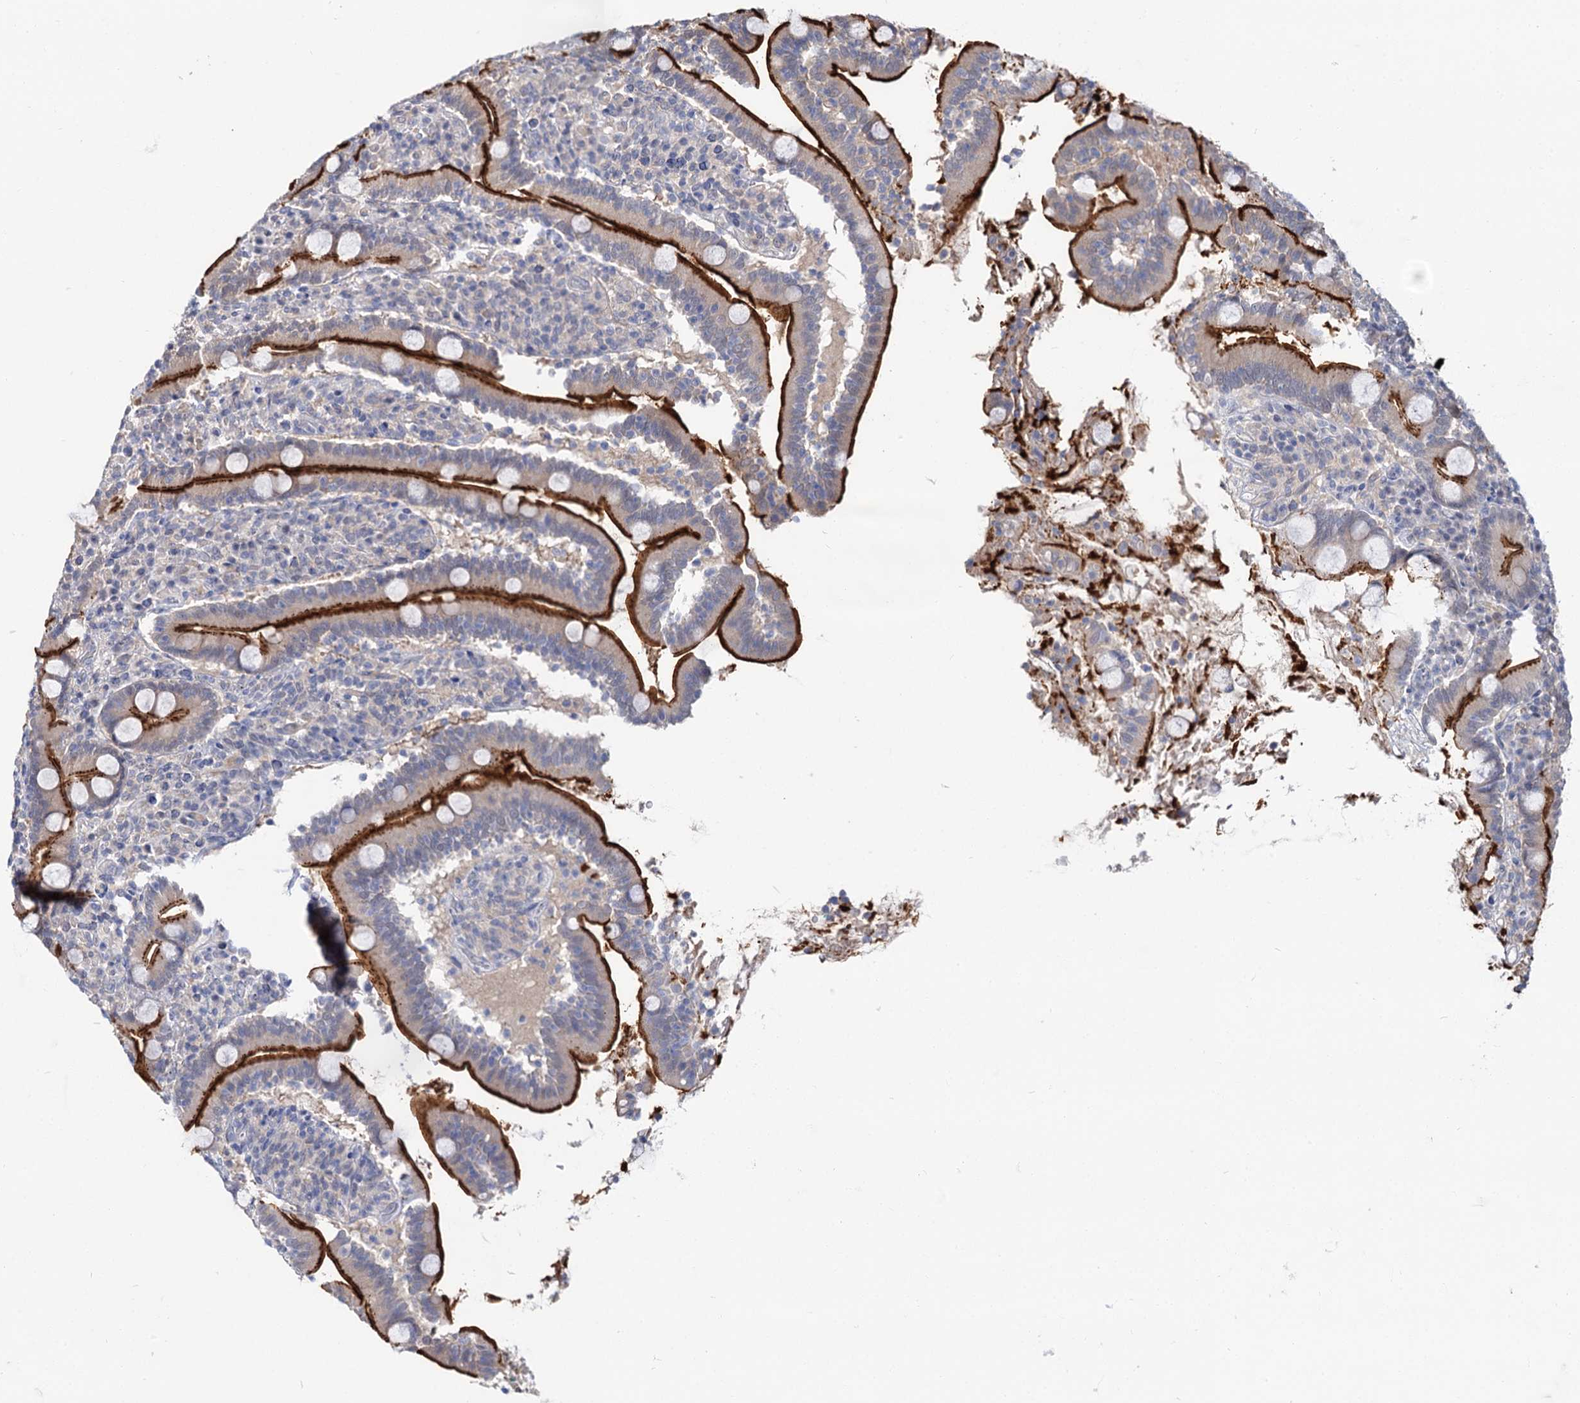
{"staining": {"intensity": "strong", "quantity": "25%-75%", "location": "cytoplasmic/membranous"}, "tissue": "duodenum", "cell_type": "Glandular cells", "image_type": "normal", "snomed": [{"axis": "morphology", "description": "Normal tissue, NOS"}, {"axis": "topography", "description": "Duodenum"}], "caption": "This is a histology image of immunohistochemistry staining of normal duodenum, which shows strong staining in the cytoplasmic/membranous of glandular cells.", "gene": "NEK10", "patient": {"sex": "male", "age": 35}}